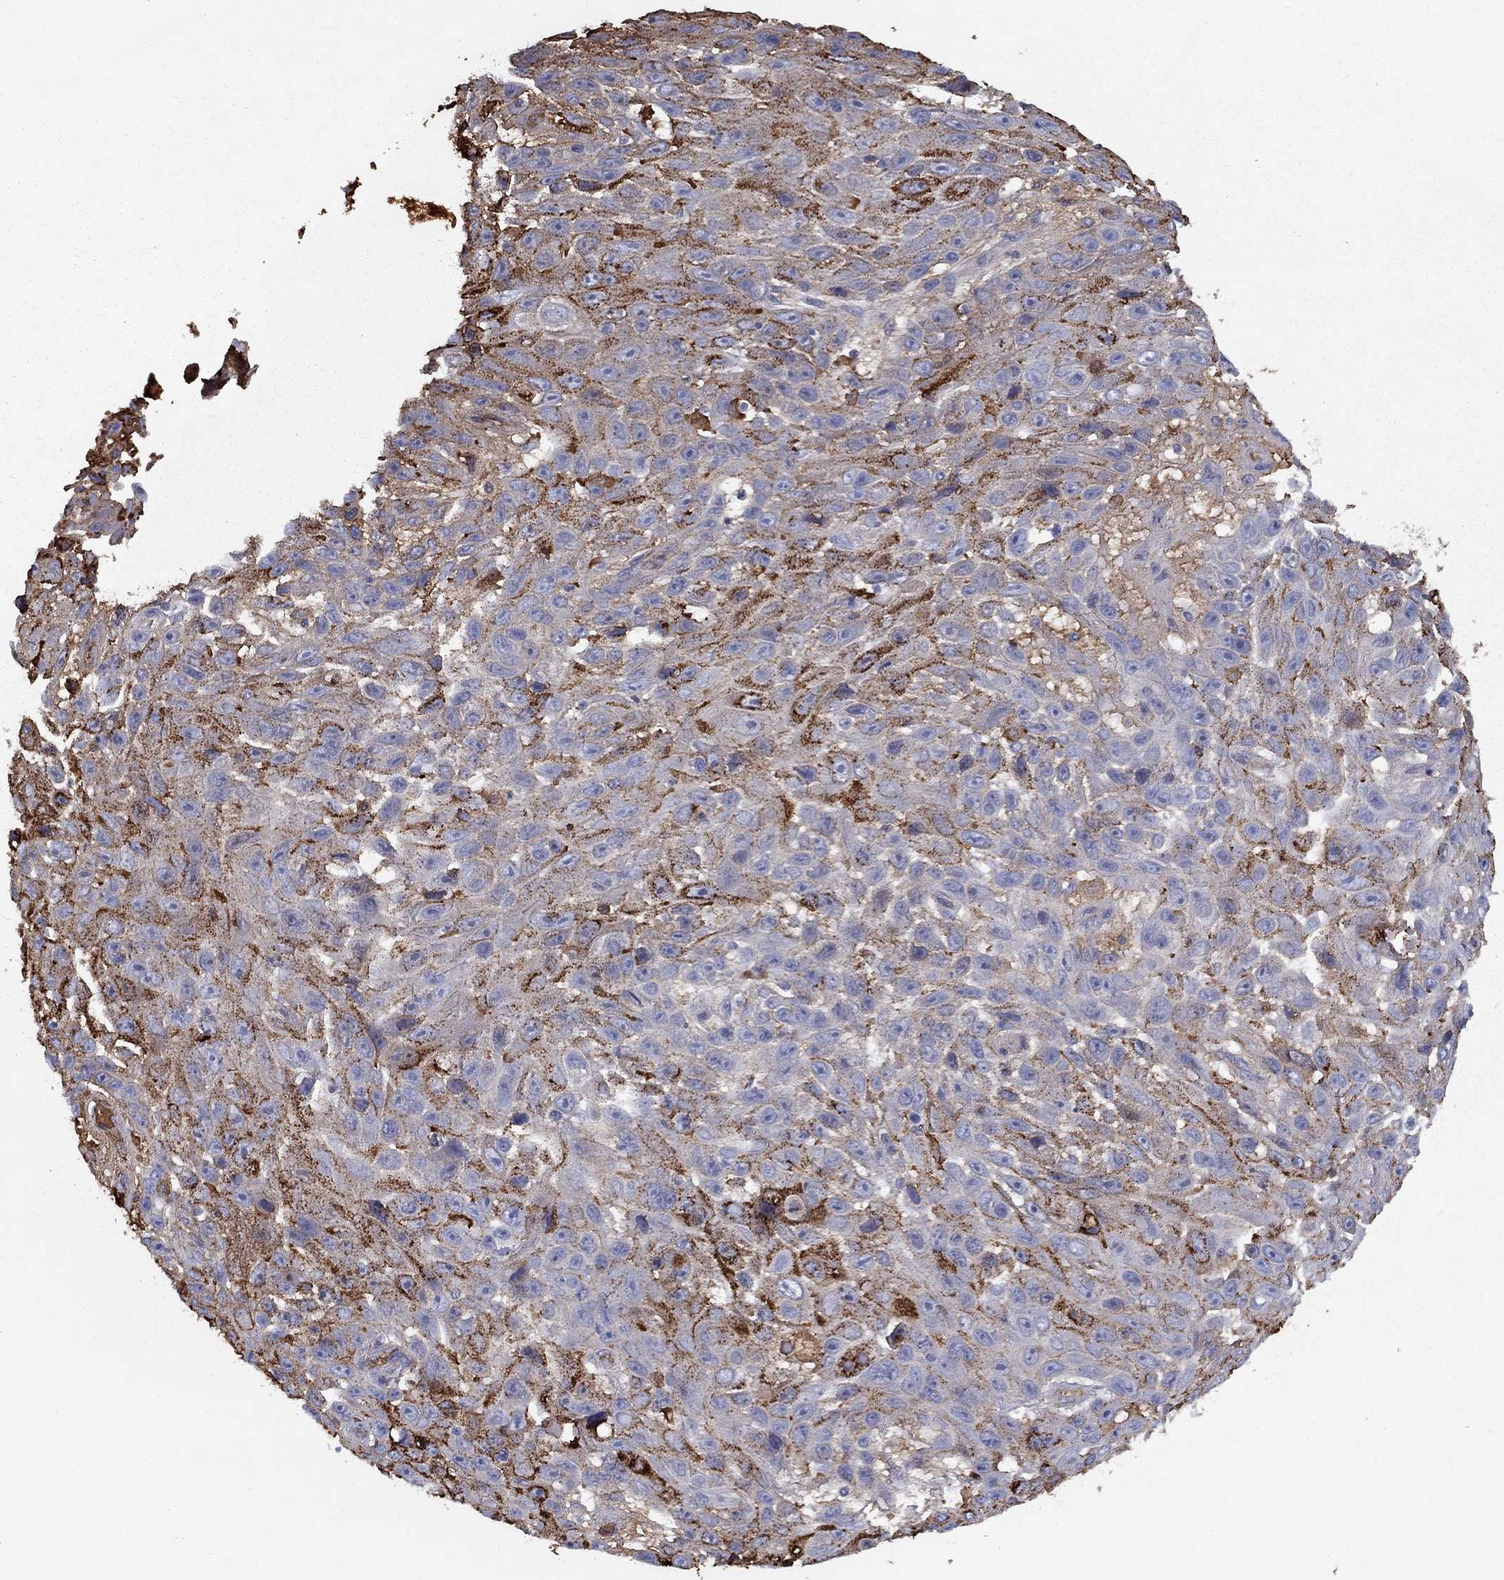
{"staining": {"intensity": "strong", "quantity": "25%-75%", "location": "cytoplasmic/membranous"}, "tissue": "skin cancer", "cell_type": "Tumor cells", "image_type": "cancer", "snomed": [{"axis": "morphology", "description": "Squamous cell carcinoma, NOS"}, {"axis": "topography", "description": "Skin"}], "caption": "Immunohistochemistry (IHC) photomicrograph of human squamous cell carcinoma (skin) stained for a protein (brown), which reveals high levels of strong cytoplasmic/membranous positivity in approximately 25%-75% of tumor cells.", "gene": "EPDR1", "patient": {"sex": "male", "age": 82}}